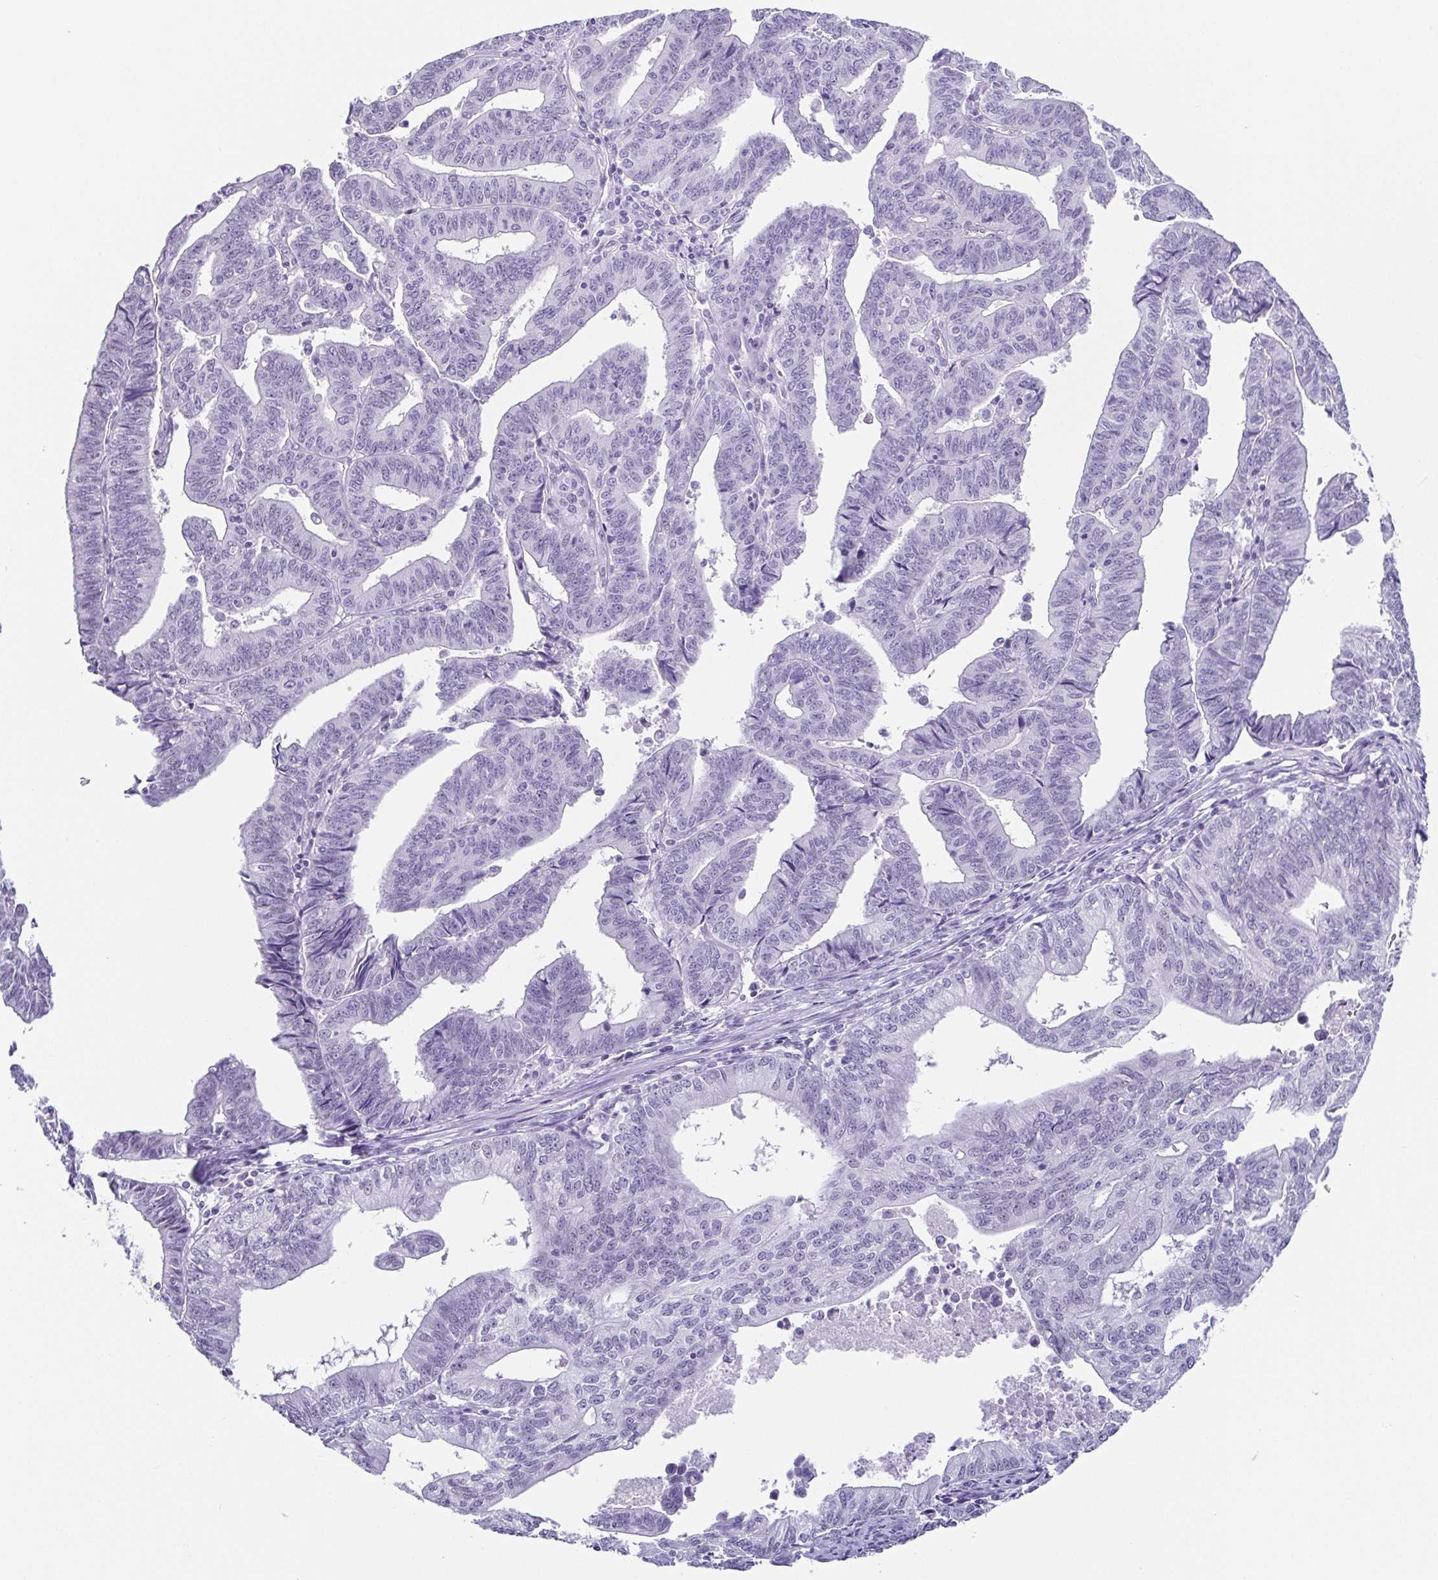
{"staining": {"intensity": "negative", "quantity": "none", "location": "none"}, "tissue": "endometrial cancer", "cell_type": "Tumor cells", "image_type": "cancer", "snomed": [{"axis": "morphology", "description": "Adenocarcinoma, NOS"}, {"axis": "topography", "description": "Endometrium"}], "caption": "A photomicrograph of human endometrial cancer (adenocarcinoma) is negative for staining in tumor cells. (DAB immunohistochemistry (IHC) visualized using brightfield microscopy, high magnification).", "gene": "ESX1", "patient": {"sex": "female", "age": 65}}